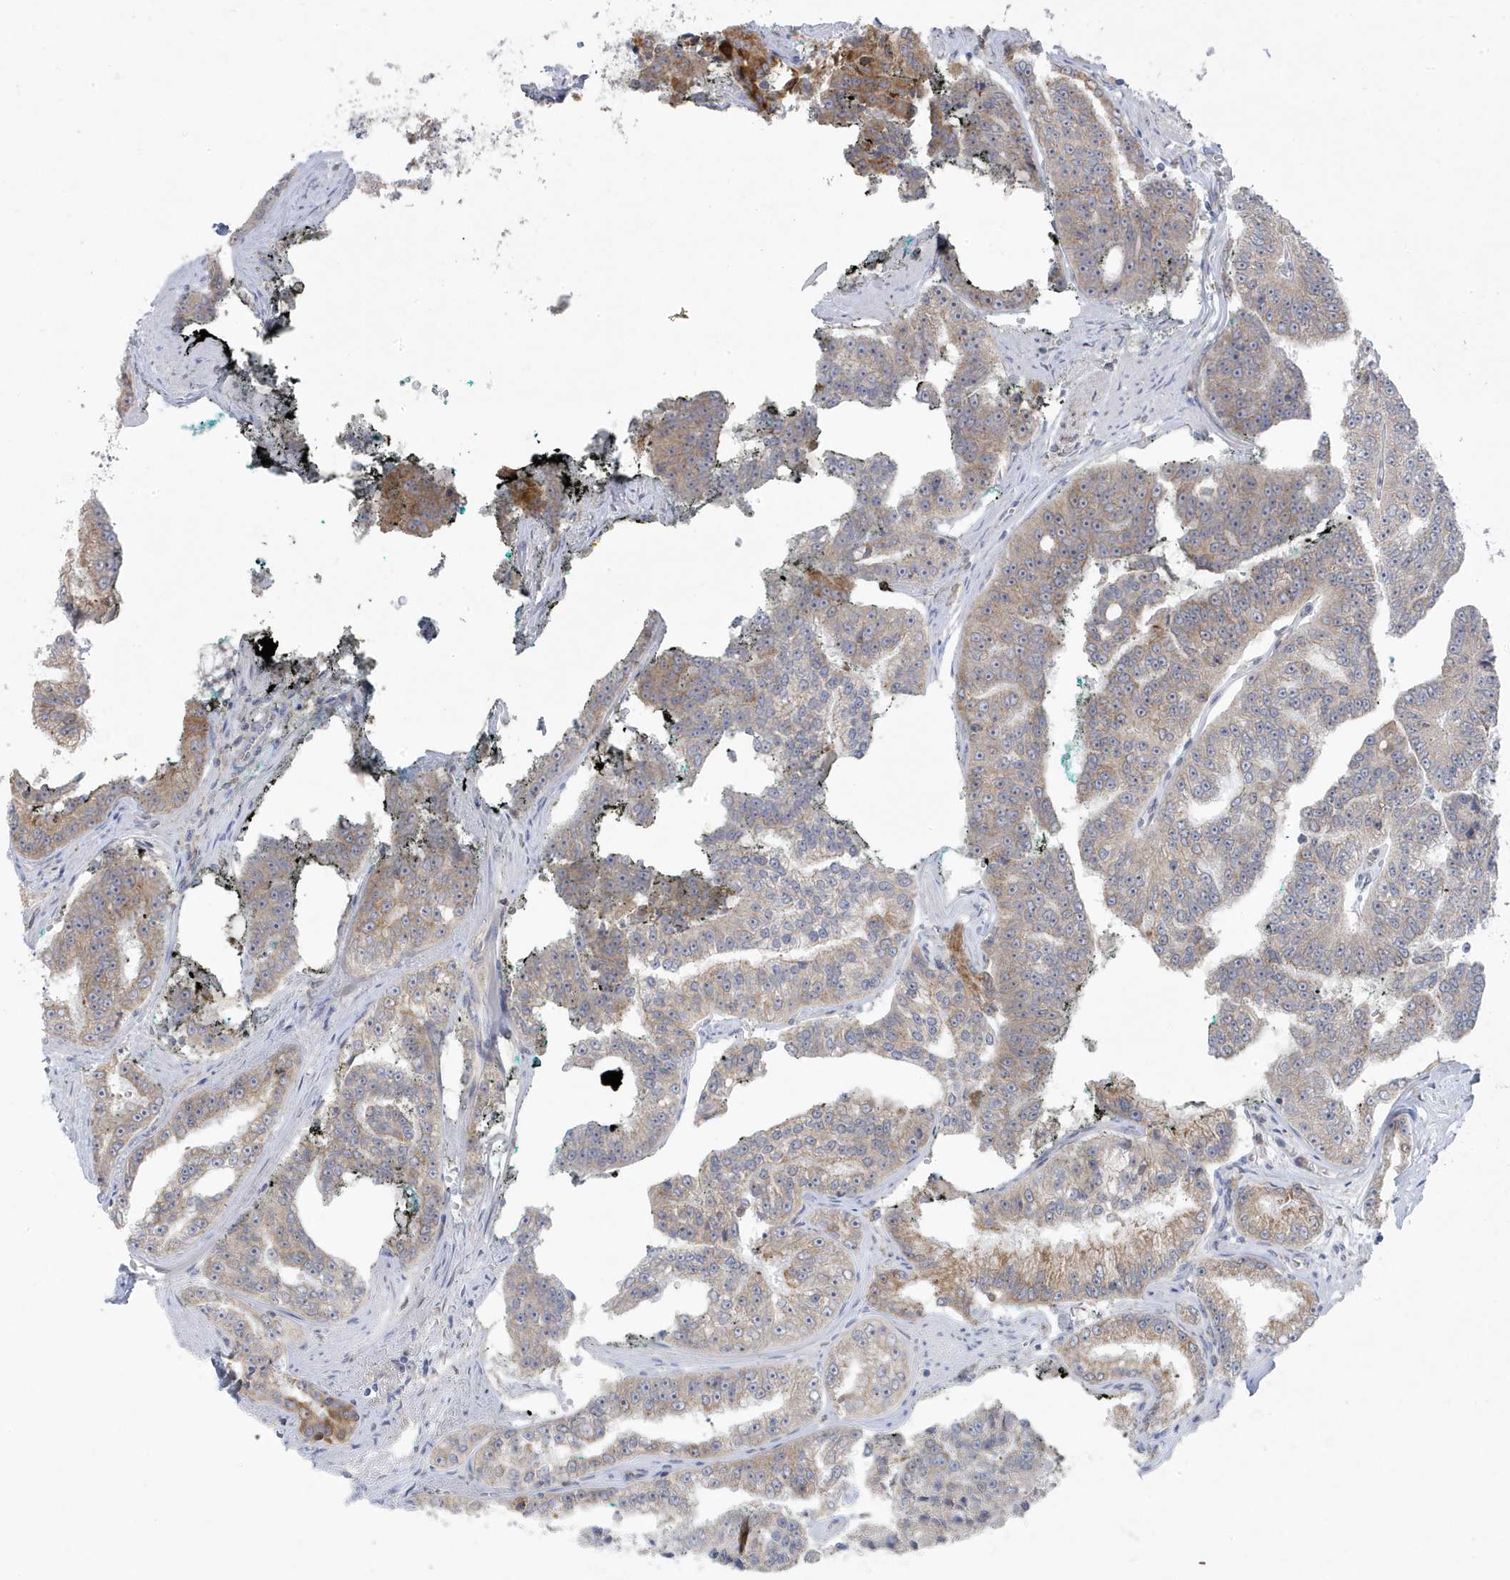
{"staining": {"intensity": "weak", "quantity": "25%-75%", "location": "cytoplasmic/membranous"}, "tissue": "prostate cancer", "cell_type": "Tumor cells", "image_type": "cancer", "snomed": [{"axis": "morphology", "description": "Adenocarcinoma, High grade"}, {"axis": "topography", "description": "Prostate"}], "caption": "Protein expression analysis of prostate cancer (high-grade adenocarcinoma) displays weak cytoplasmic/membranous staining in approximately 25%-75% of tumor cells.", "gene": "ZNF654", "patient": {"sex": "male", "age": 71}}